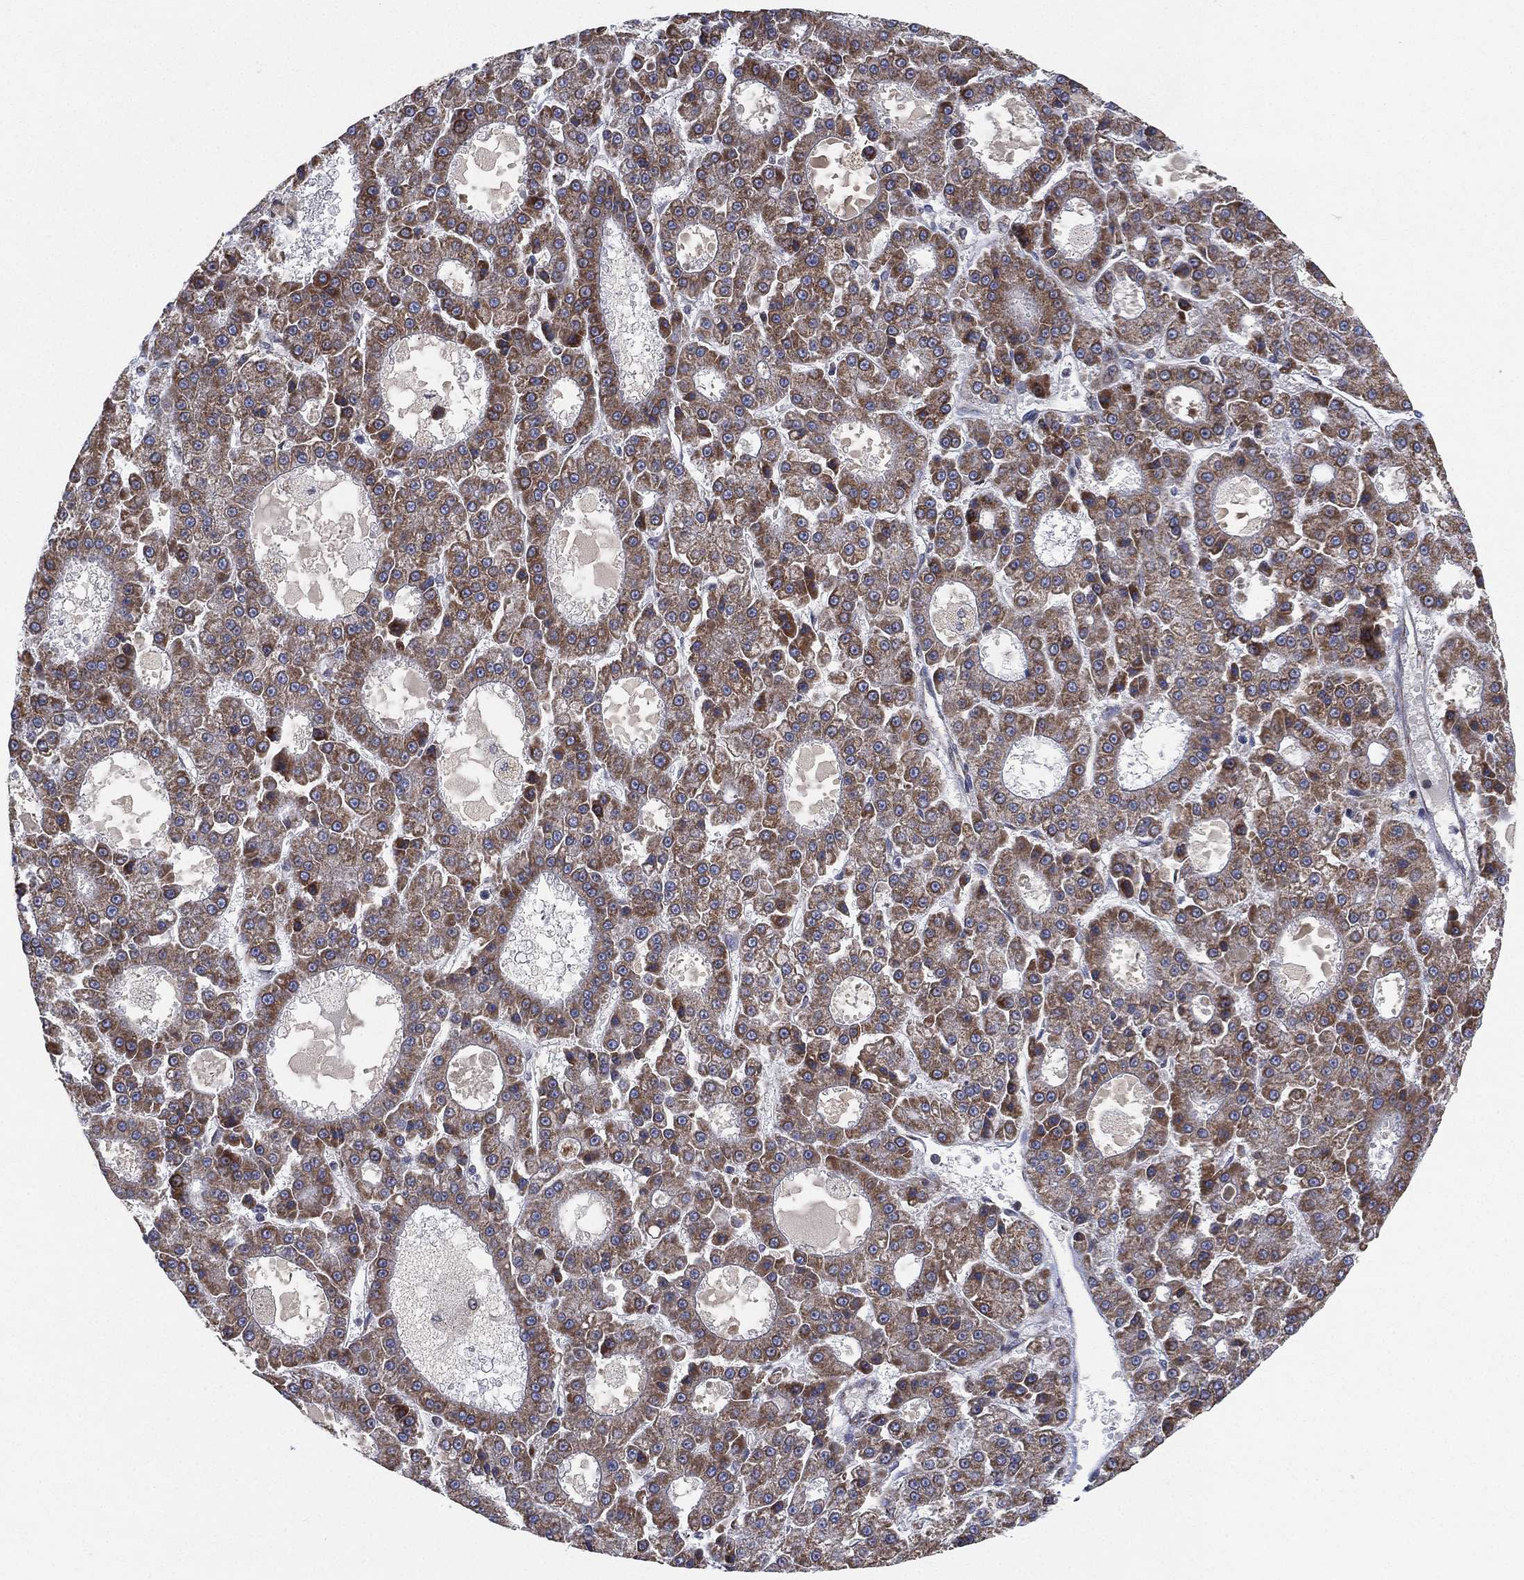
{"staining": {"intensity": "moderate", "quantity": ">75%", "location": "cytoplasmic/membranous"}, "tissue": "liver cancer", "cell_type": "Tumor cells", "image_type": "cancer", "snomed": [{"axis": "morphology", "description": "Carcinoma, Hepatocellular, NOS"}, {"axis": "topography", "description": "Liver"}], "caption": "Immunohistochemical staining of hepatocellular carcinoma (liver) exhibits moderate cytoplasmic/membranous protein expression in about >75% of tumor cells.", "gene": "PSMG4", "patient": {"sex": "male", "age": 70}}